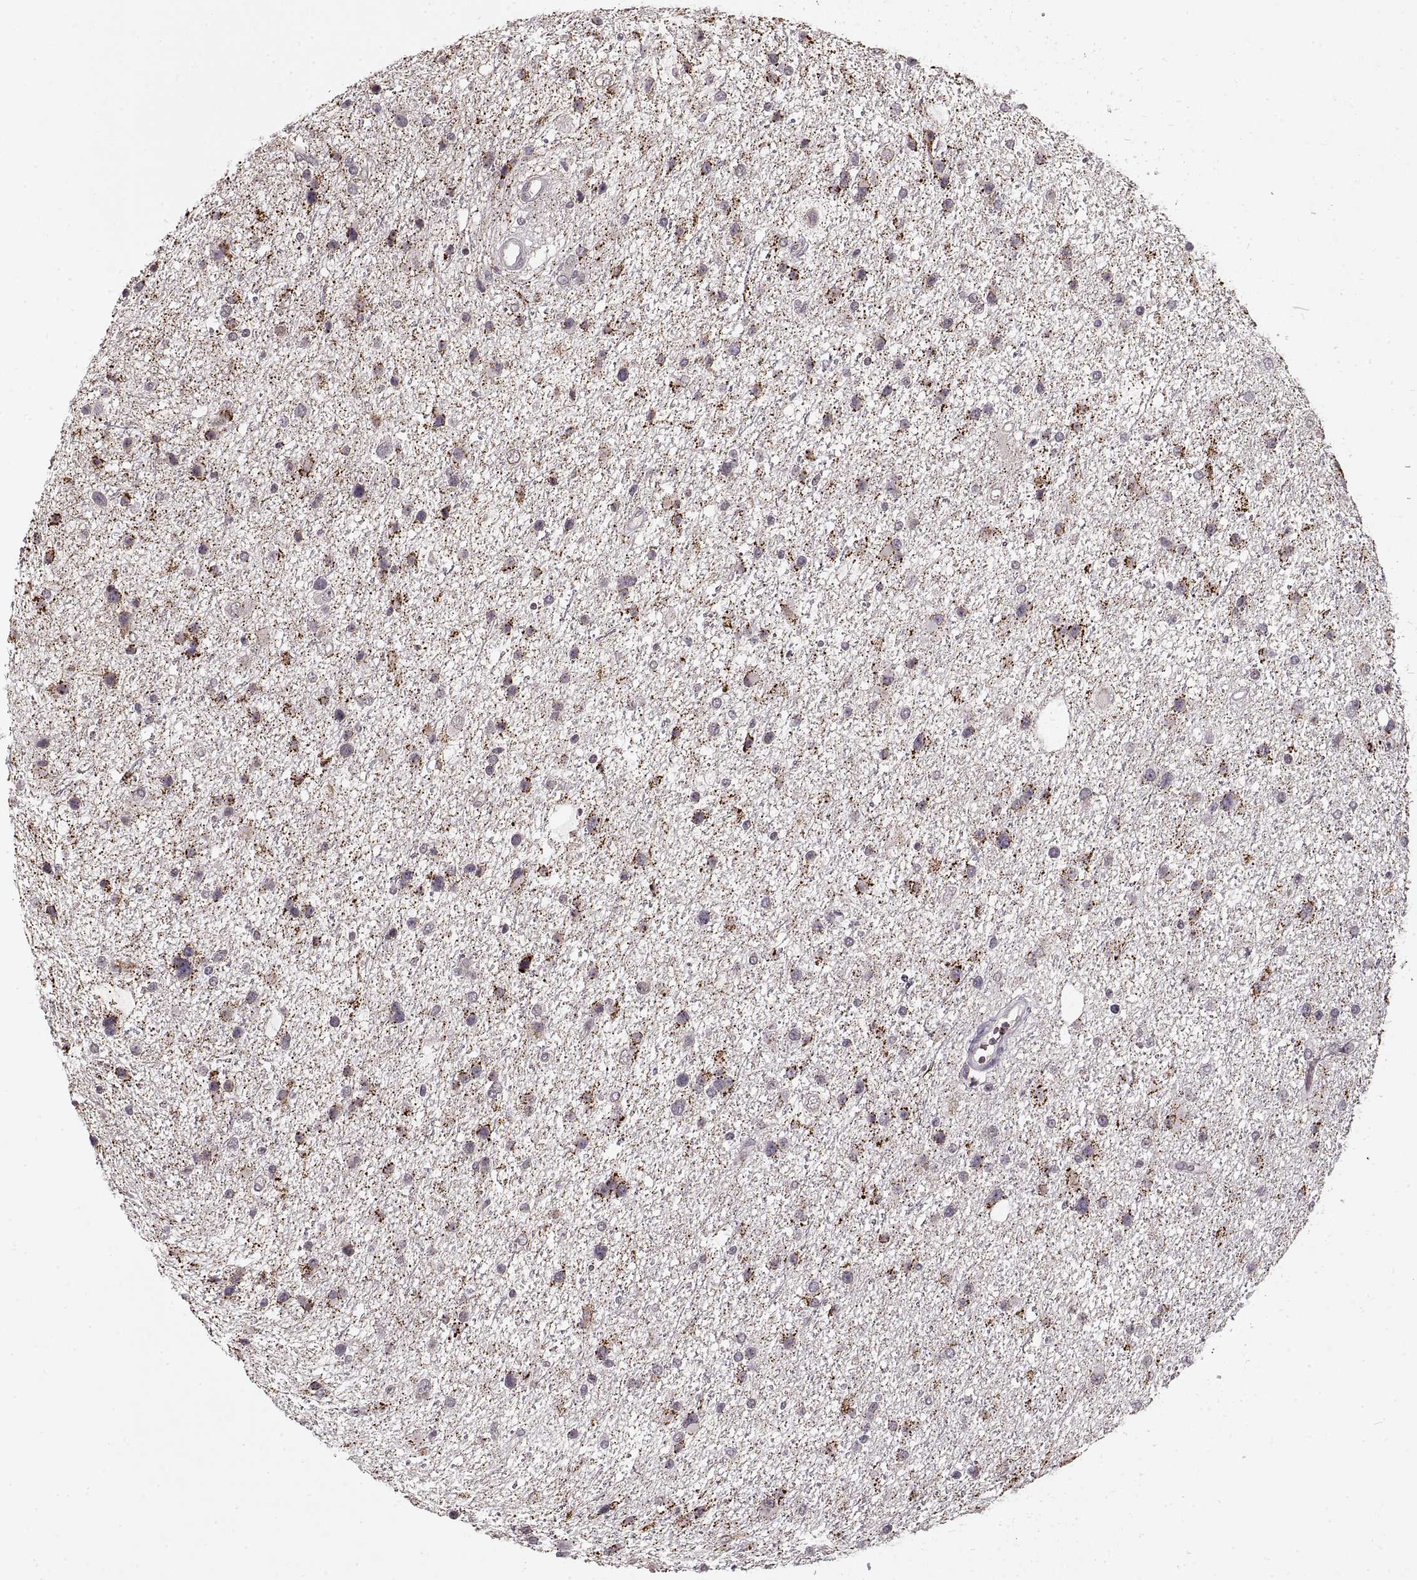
{"staining": {"intensity": "negative", "quantity": "none", "location": "none"}, "tissue": "glioma", "cell_type": "Tumor cells", "image_type": "cancer", "snomed": [{"axis": "morphology", "description": "Glioma, malignant, Low grade"}, {"axis": "topography", "description": "Brain"}], "caption": "Protein analysis of glioma reveals no significant positivity in tumor cells.", "gene": "ASIC3", "patient": {"sex": "female", "age": 32}}